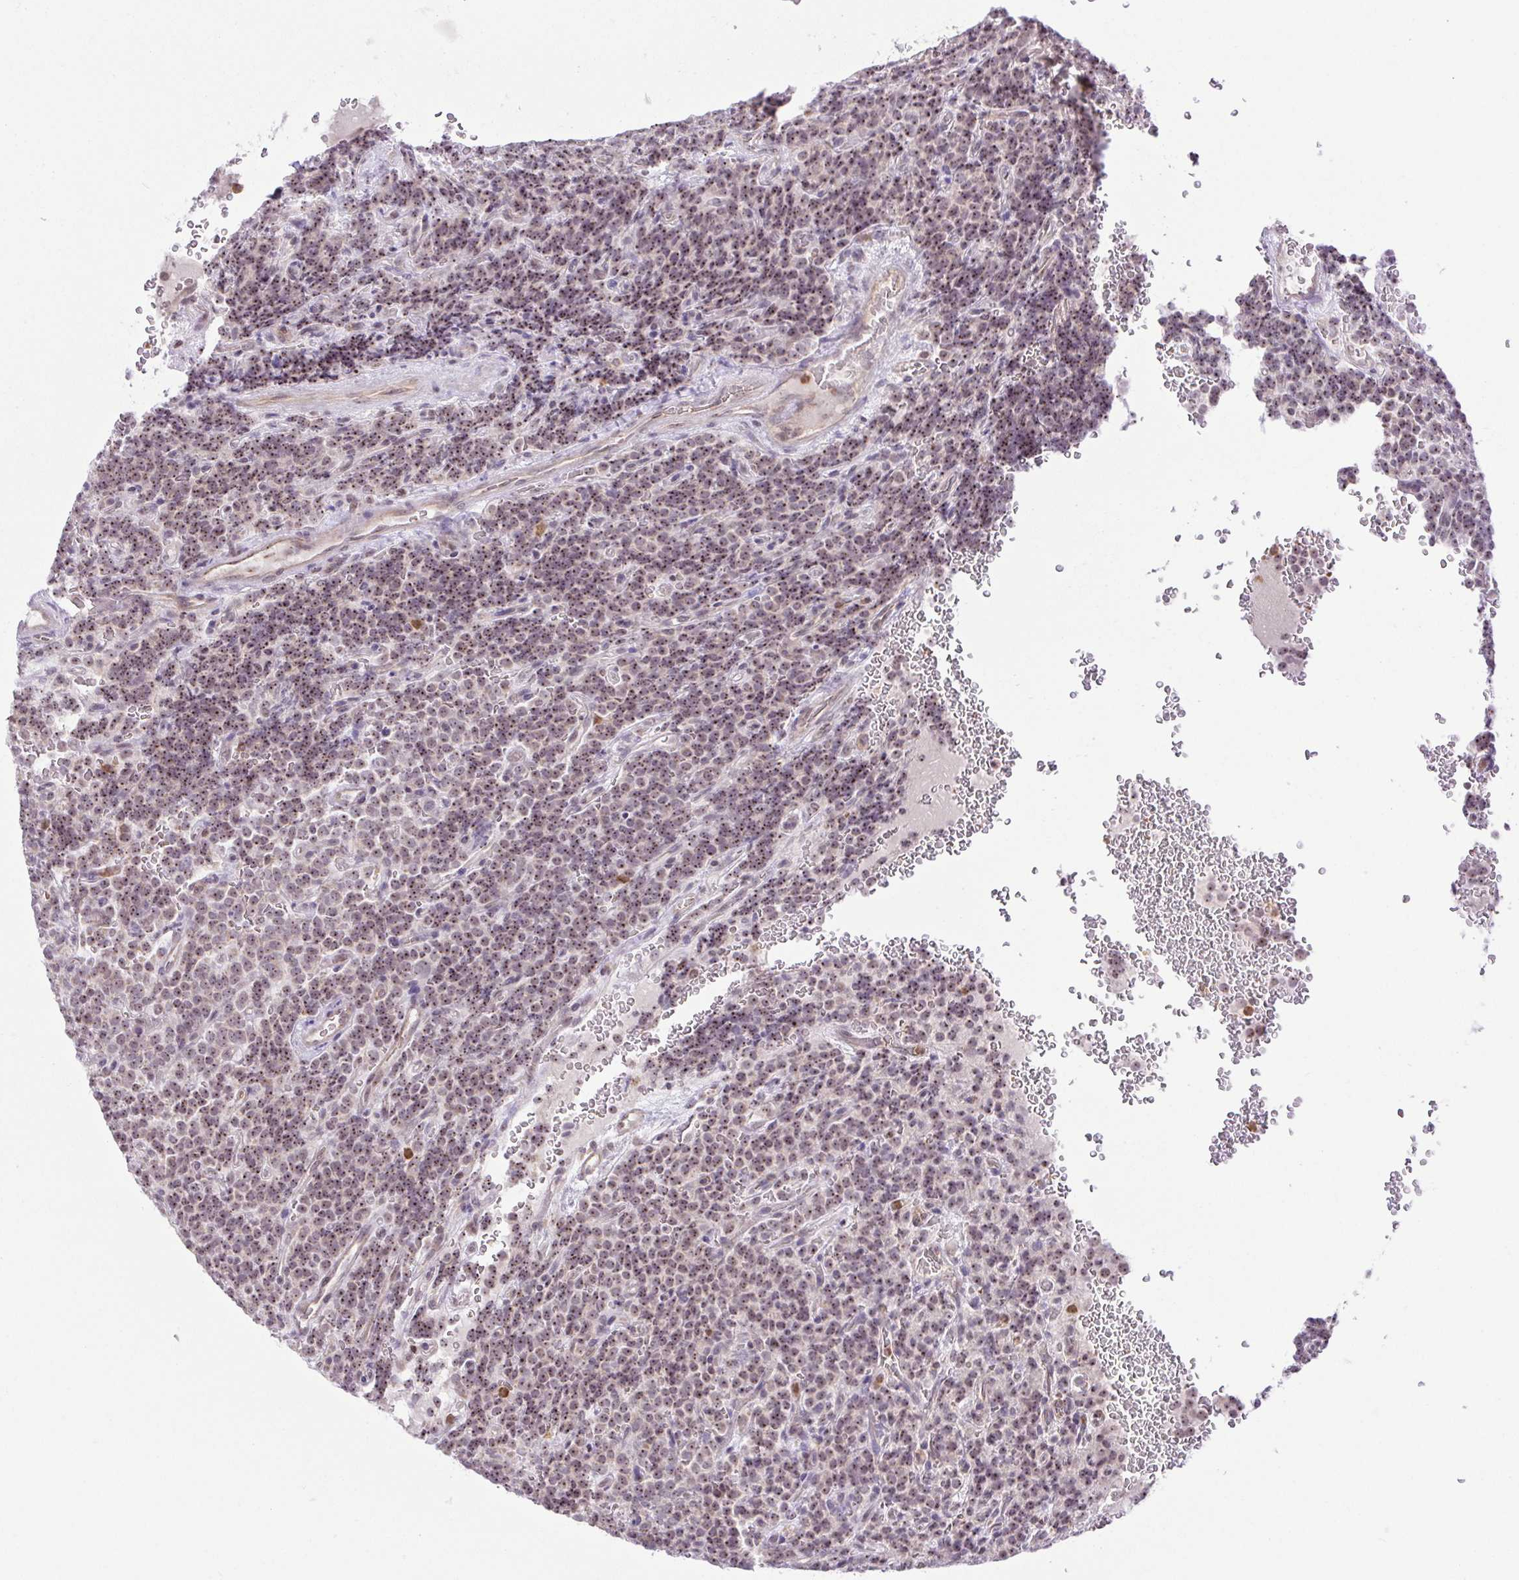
{"staining": {"intensity": "moderate", "quantity": ">75%", "location": "nuclear"}, "tissue": "carcinoid", "cell_type": "Tumor cells", "image_type": "cancer", "snomed": [{"axis": "morphology", "description": "Carcinoid, malignant, NOS"}, {"axis": "topography", "description": "Pancreas"}], "caption": "Malignant carcinoid stained with a protein marker demonstrates moderate staining in tumor cells.", "gene": "RSL24D1", "patient": {"sex": "male", "age": 36}}